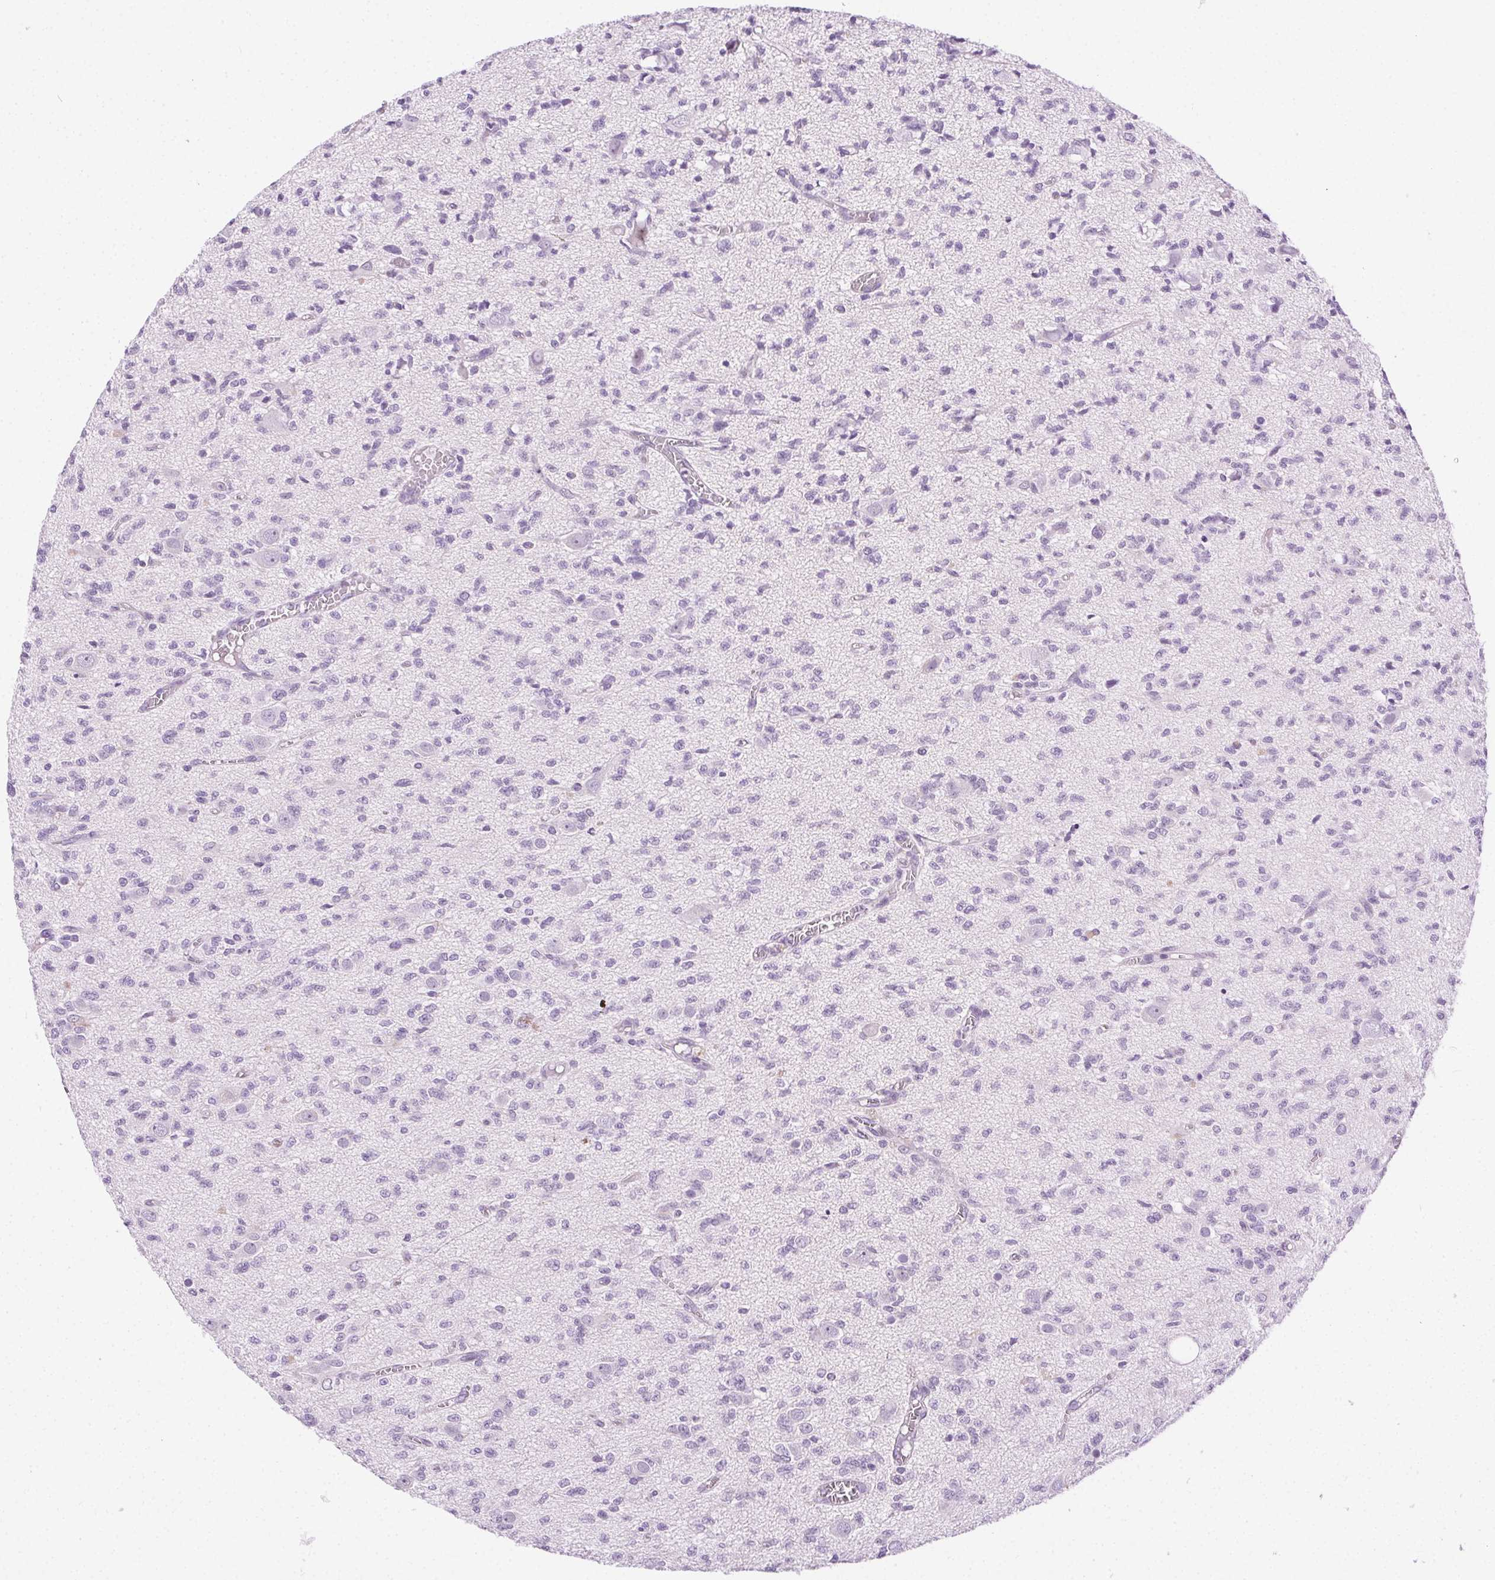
{"staining": {"intensity": "negative", "quantity": "none", "location": "none"}, "tissue": "glioma", "cell_type": "Tumor cells", "image_type": "cancer", "snomed": [{"axis": "morphology", "description": "Glioma, malignant, Low grade"}, {"axis": "topography", "description": "Brain"}], "caption": "A high-resolution image shows immunohistochemistry staining of glioma, which reveals no significant expression in tumor cells.", "gene": "C20orf85", "patient": {"sex": "male", "age": 64}}